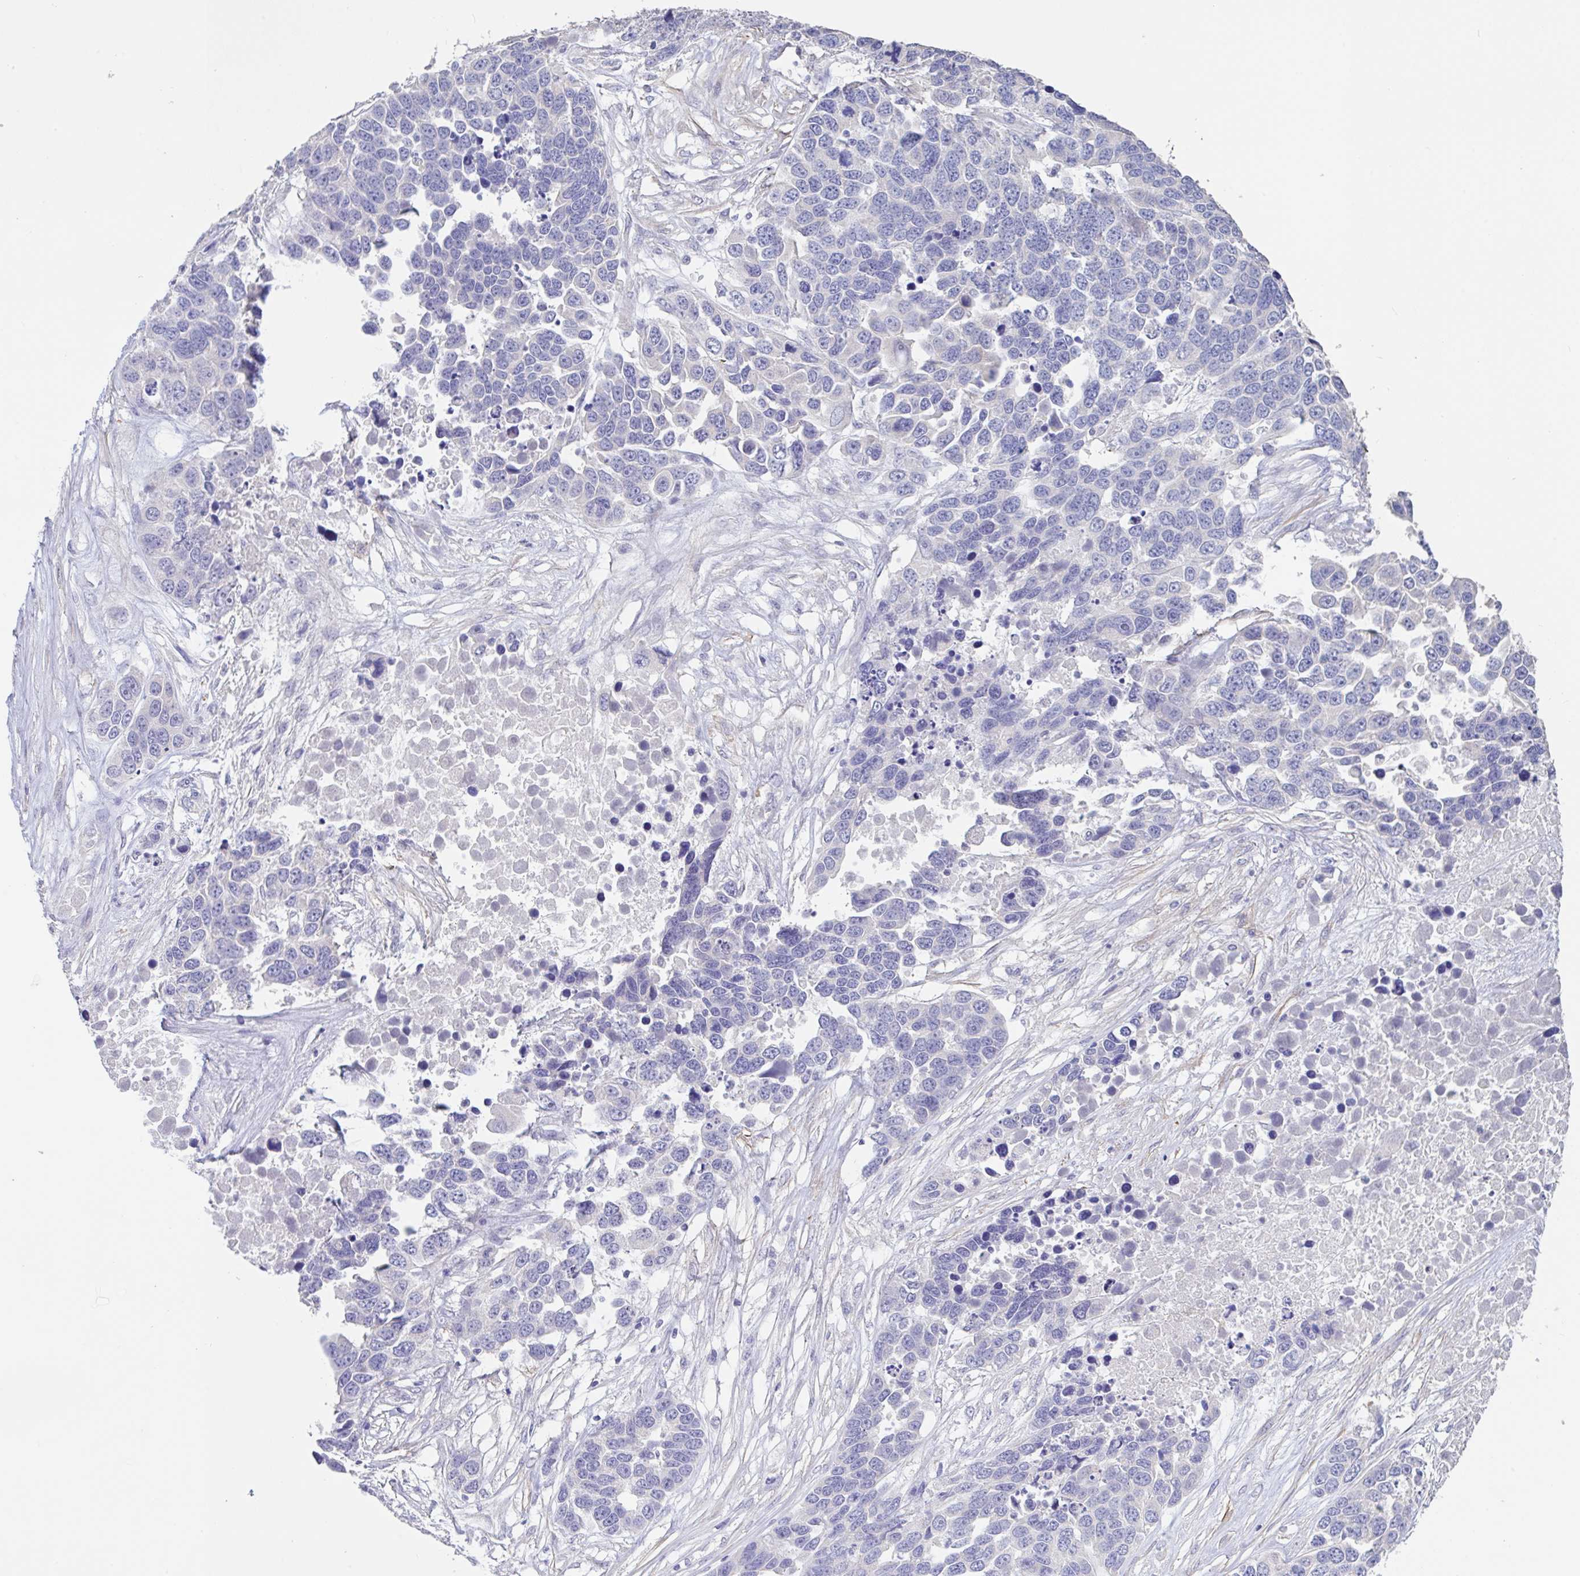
{"staining": {"intensity": "negative", "quantity": "none", "location": "none"}, "tissue": "ovarian cancer", "cell_type": "Tumor cells", "image_type": "cancer", "snomed": [{"axis": "morphology", "description": "Cystadenocarcinoma, serous, NOS"}, {"axis": "topography", "description": "Ovary"}], "caption": "This is an IHC image of human ovarian serous cystadenocarcinoma. There is no positivity in tumor cells.", "gene": "PYGM", "patient": {"sex": "female", "age": 76}}